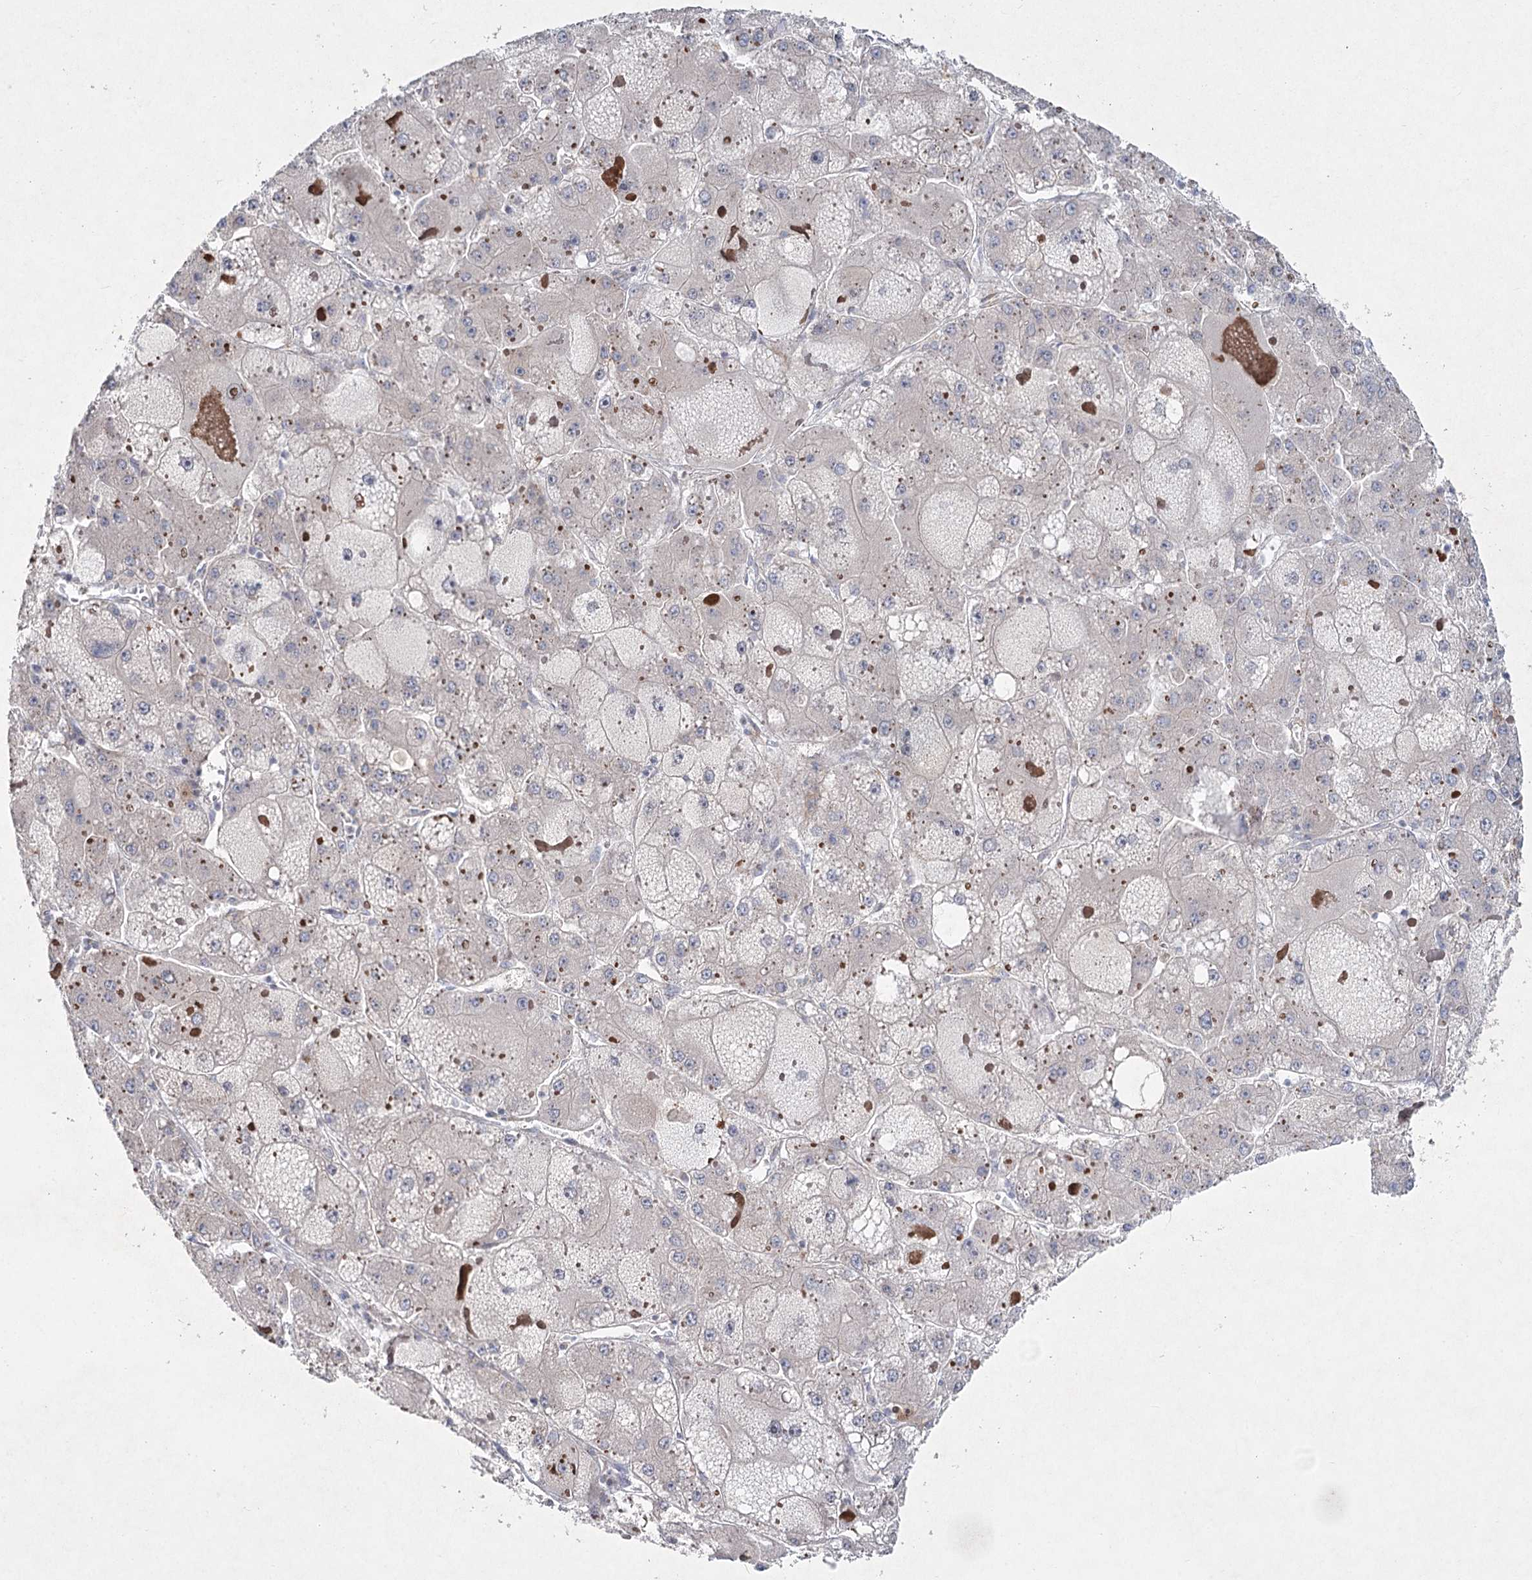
{"staining": {"intensity": "negative", "quantity": "none", "location": "none"}, "tissue": "liver cancer", "cell_type": "Tumor cells", "image_type": "cancer", "snomed": [{"axis": "morphology", "description": "Carcinoma, Hepatocellular, NOS"}, {"axis": "topography", "description": "Liver"}], "caption": "The image exhibits no staining of tumor cells in liver hepatocellular carcinoma.", "gene": "SH3BP5L", "patient": {"sex": "female", "age": 73}}